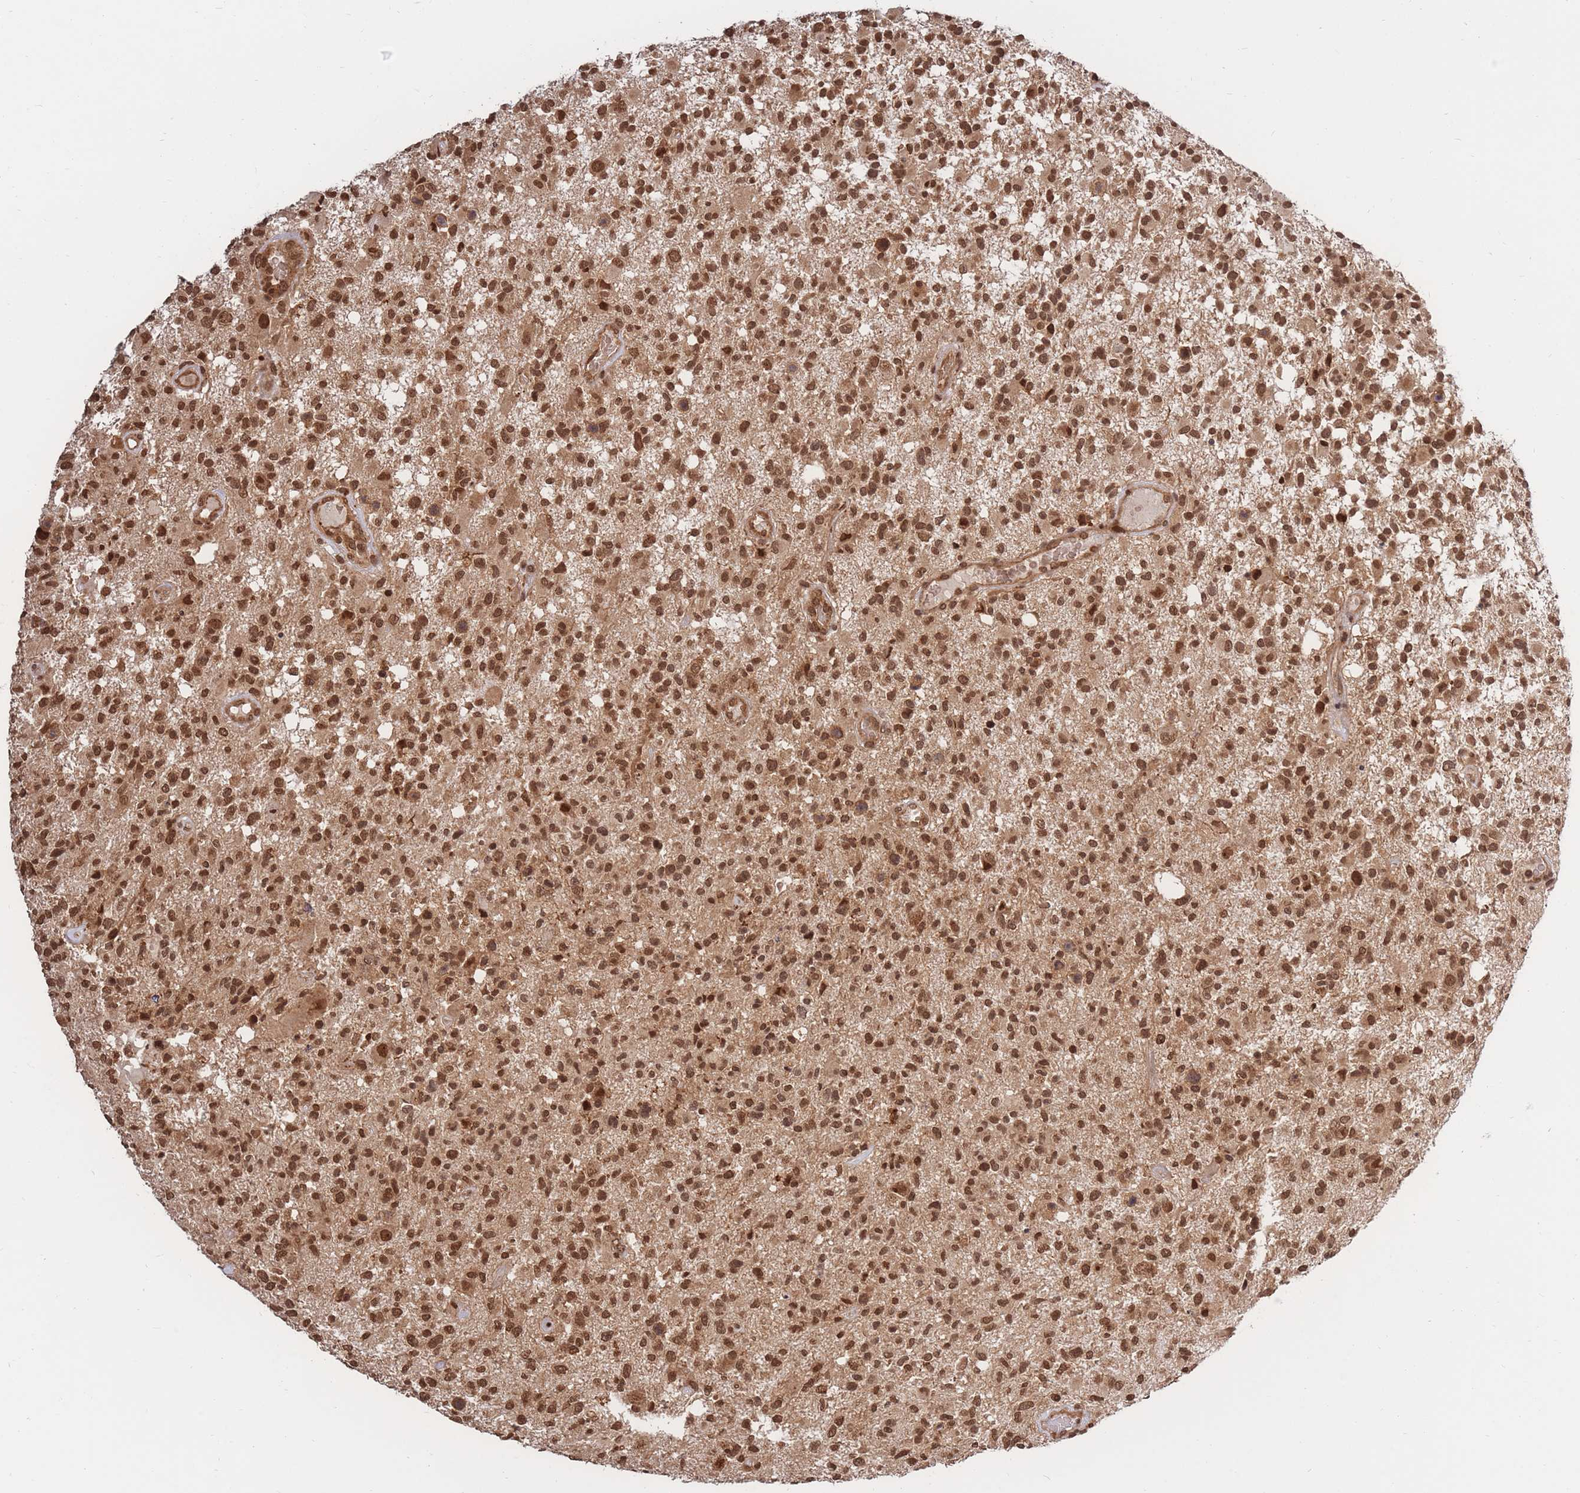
{"staining": {"intensity": "strong", "quantity": ">75%", "location": "cytoplasmic/membranous,nuclear"}, "tissue": "glioma", "cell_type": "Tumor cells", "image_type": "cancer", "snomed": [{"axis": "morphology", "description": "Glioma, malignant, High grade"}, {"axis": "morphology", "description": "Glioblastoma, NOS"}, {"axis": "topography", "description": "Brain"}], "caption": "Strong cytoplasmic/membranous and nuclear expression for a protein is appreciated in about >75% of tumor cells of glioblastoma using immunohistochemistry (IHC).", "gene": "SRA1", "patient": {"sex": "male", "age": 60}}